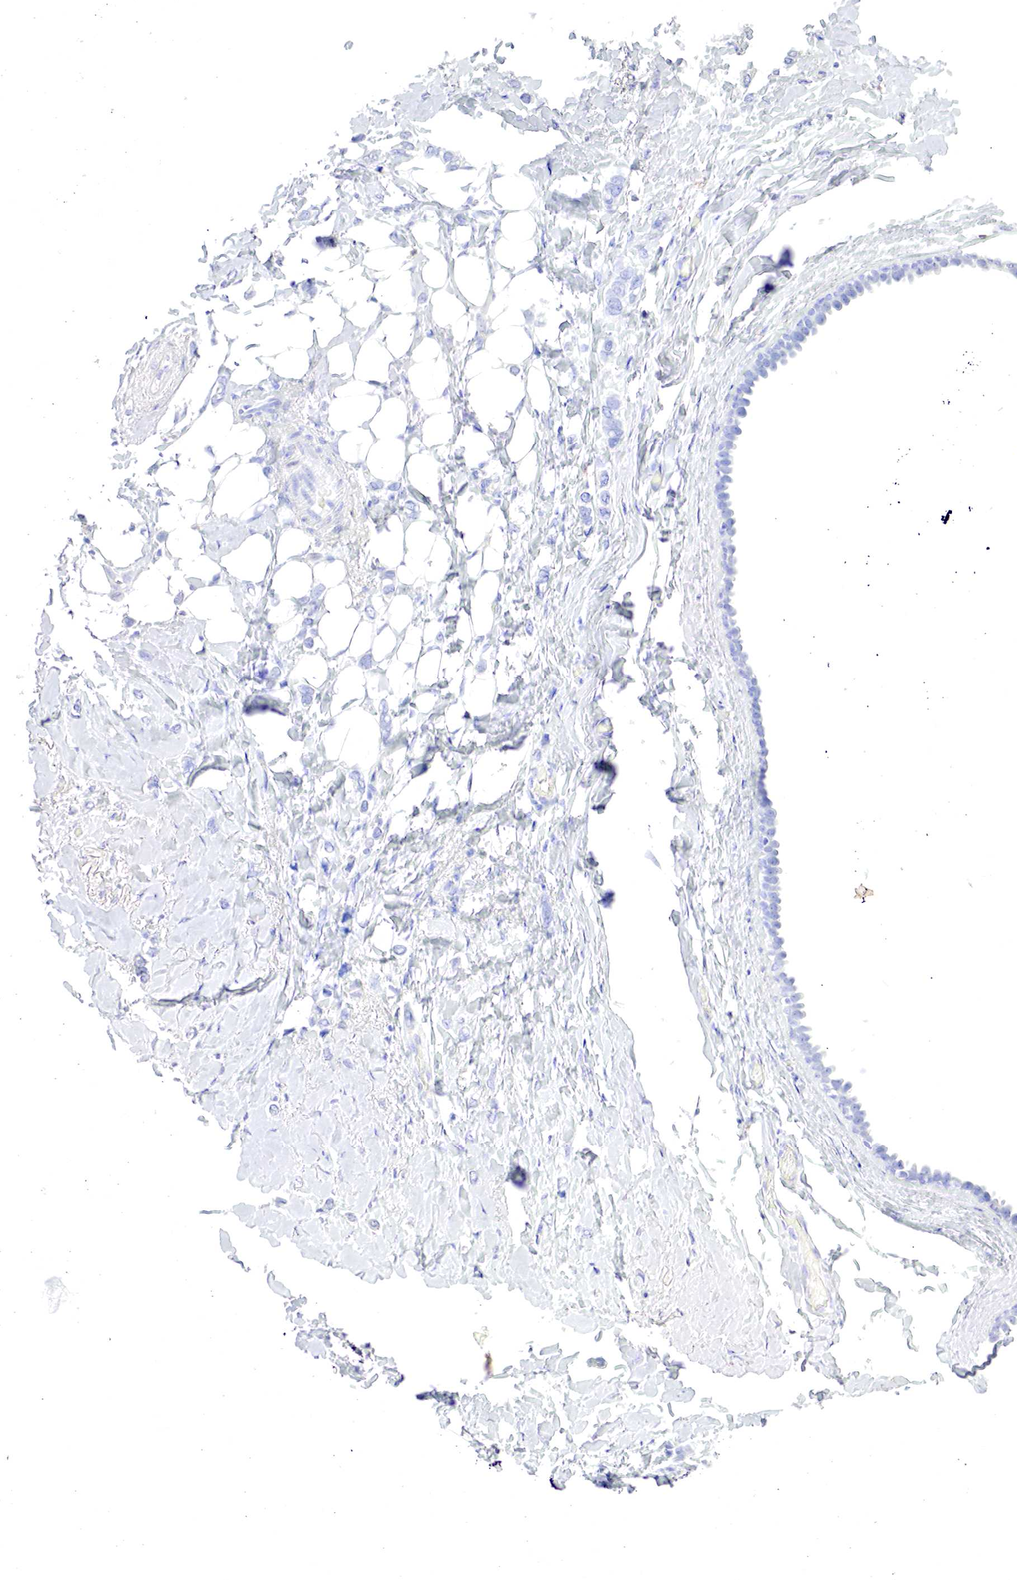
{"staining": {"intensity": "negative", "quantity": "none", "location": "none"}, "tissue": "breast cancer", "cell_type": "Tumor cells", "image_type": "cancer", "snomed": [{"axis": "morphology", "description": "Duct carcinoma"}, {"axis": "topography", "description": "Breast"}], "caption": "Image shows no significant protein expression in tumor cells of intraductal carcinoma (breast).", "gene": "OTC", "patient": {"sex": "female", "age": 72}}